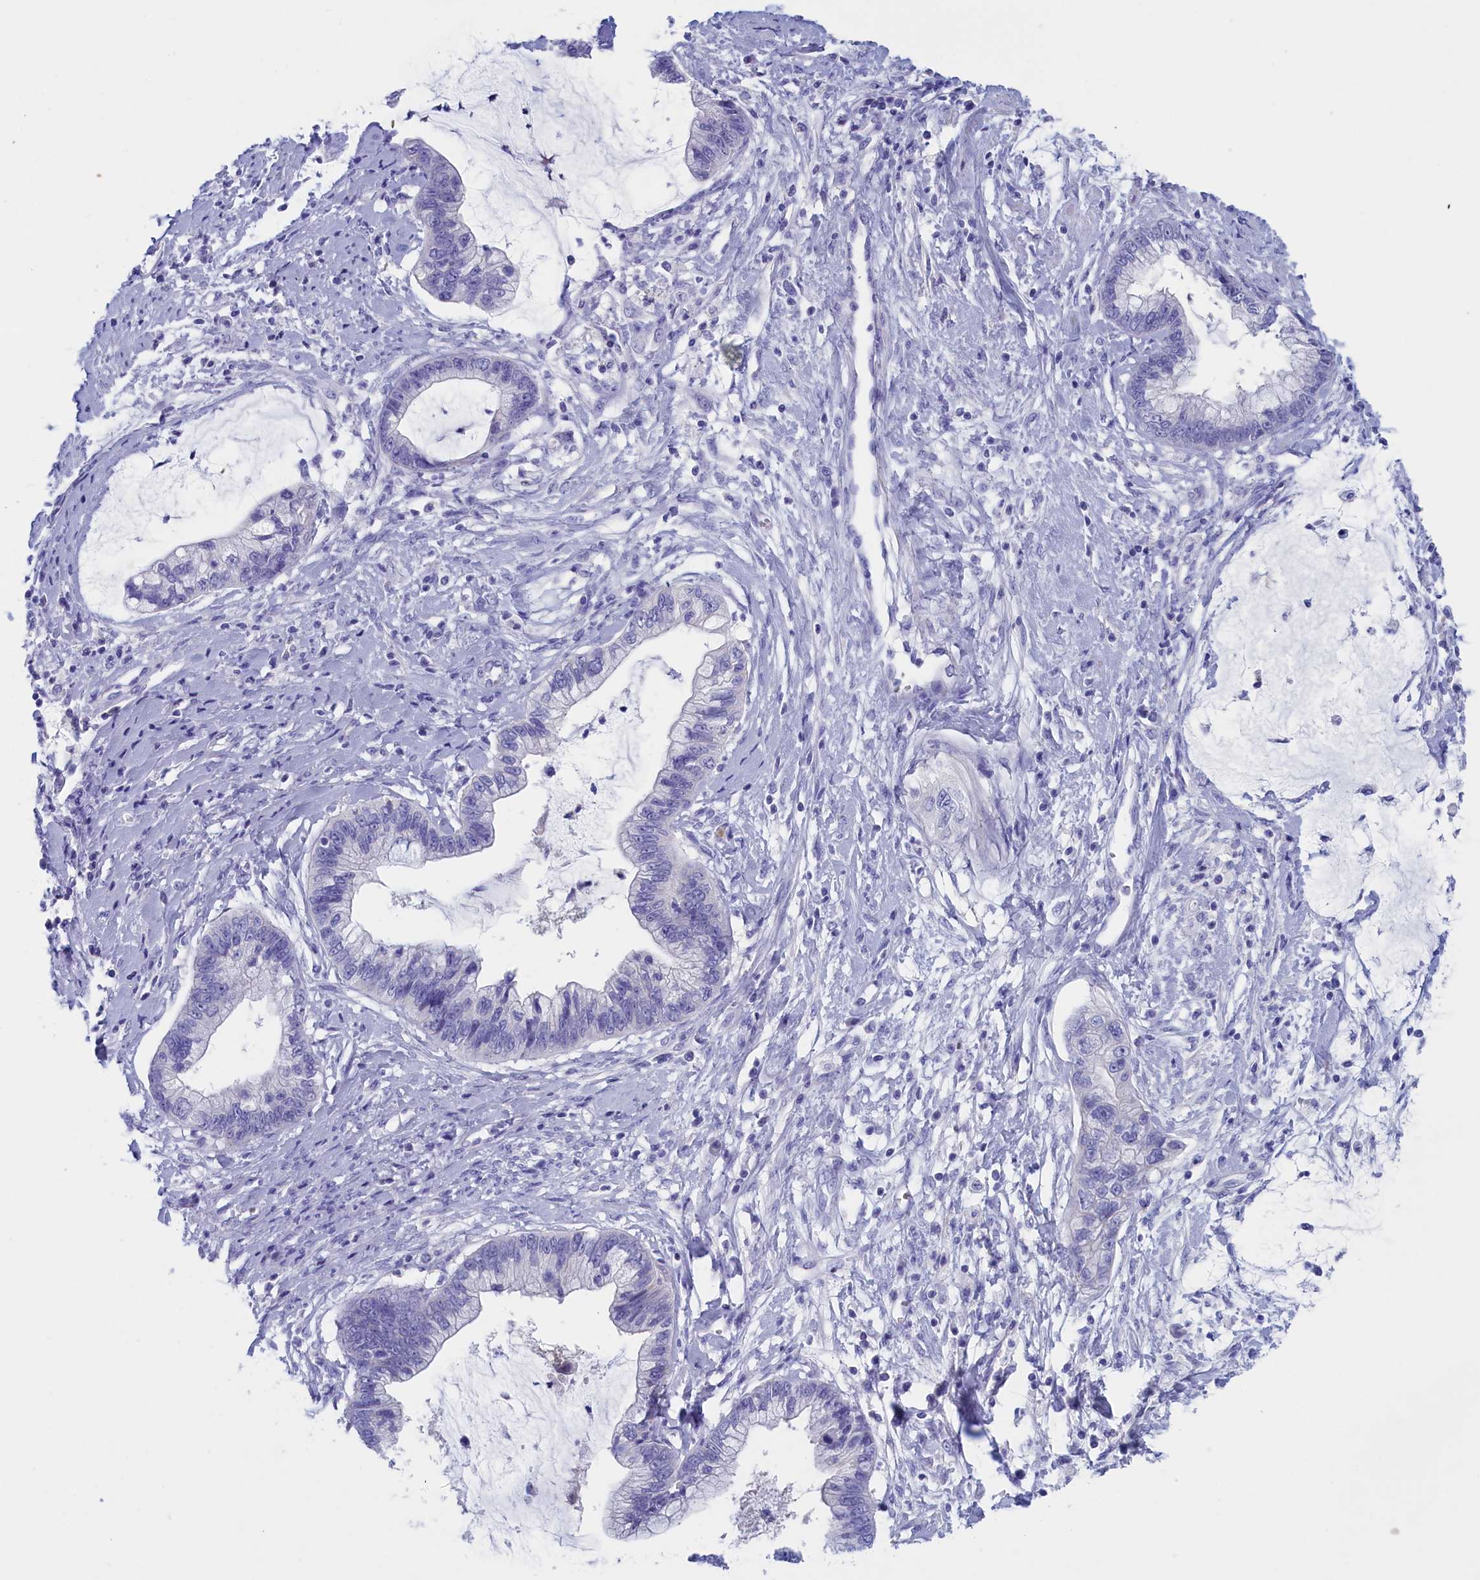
{"staining": {"intensity": "negative", "quantity": "none", "location": "none"}, "tissue": "cervical cancer", "cell_type": "Tumor cells", "image_type": "cancer", "snomed": [{"axis": "morphology", "description": "Adenocarcinoma, NOS"}, {"axis": "topography", "description": "Cervix"}], "caption": "This image is of cervical cancer (adenocarcinoma) stained with immunohistochemistry (IHC) to label a protein in brown with the nuclei are counter-stained blue. There is no staining in tumor cells. (Brightfield microscopy of DAB (3,3'-diaminobenzidine) IHC at high magnification).", "gene": "ANKRD2", "patient": {"sex": "female", "age": 44}}